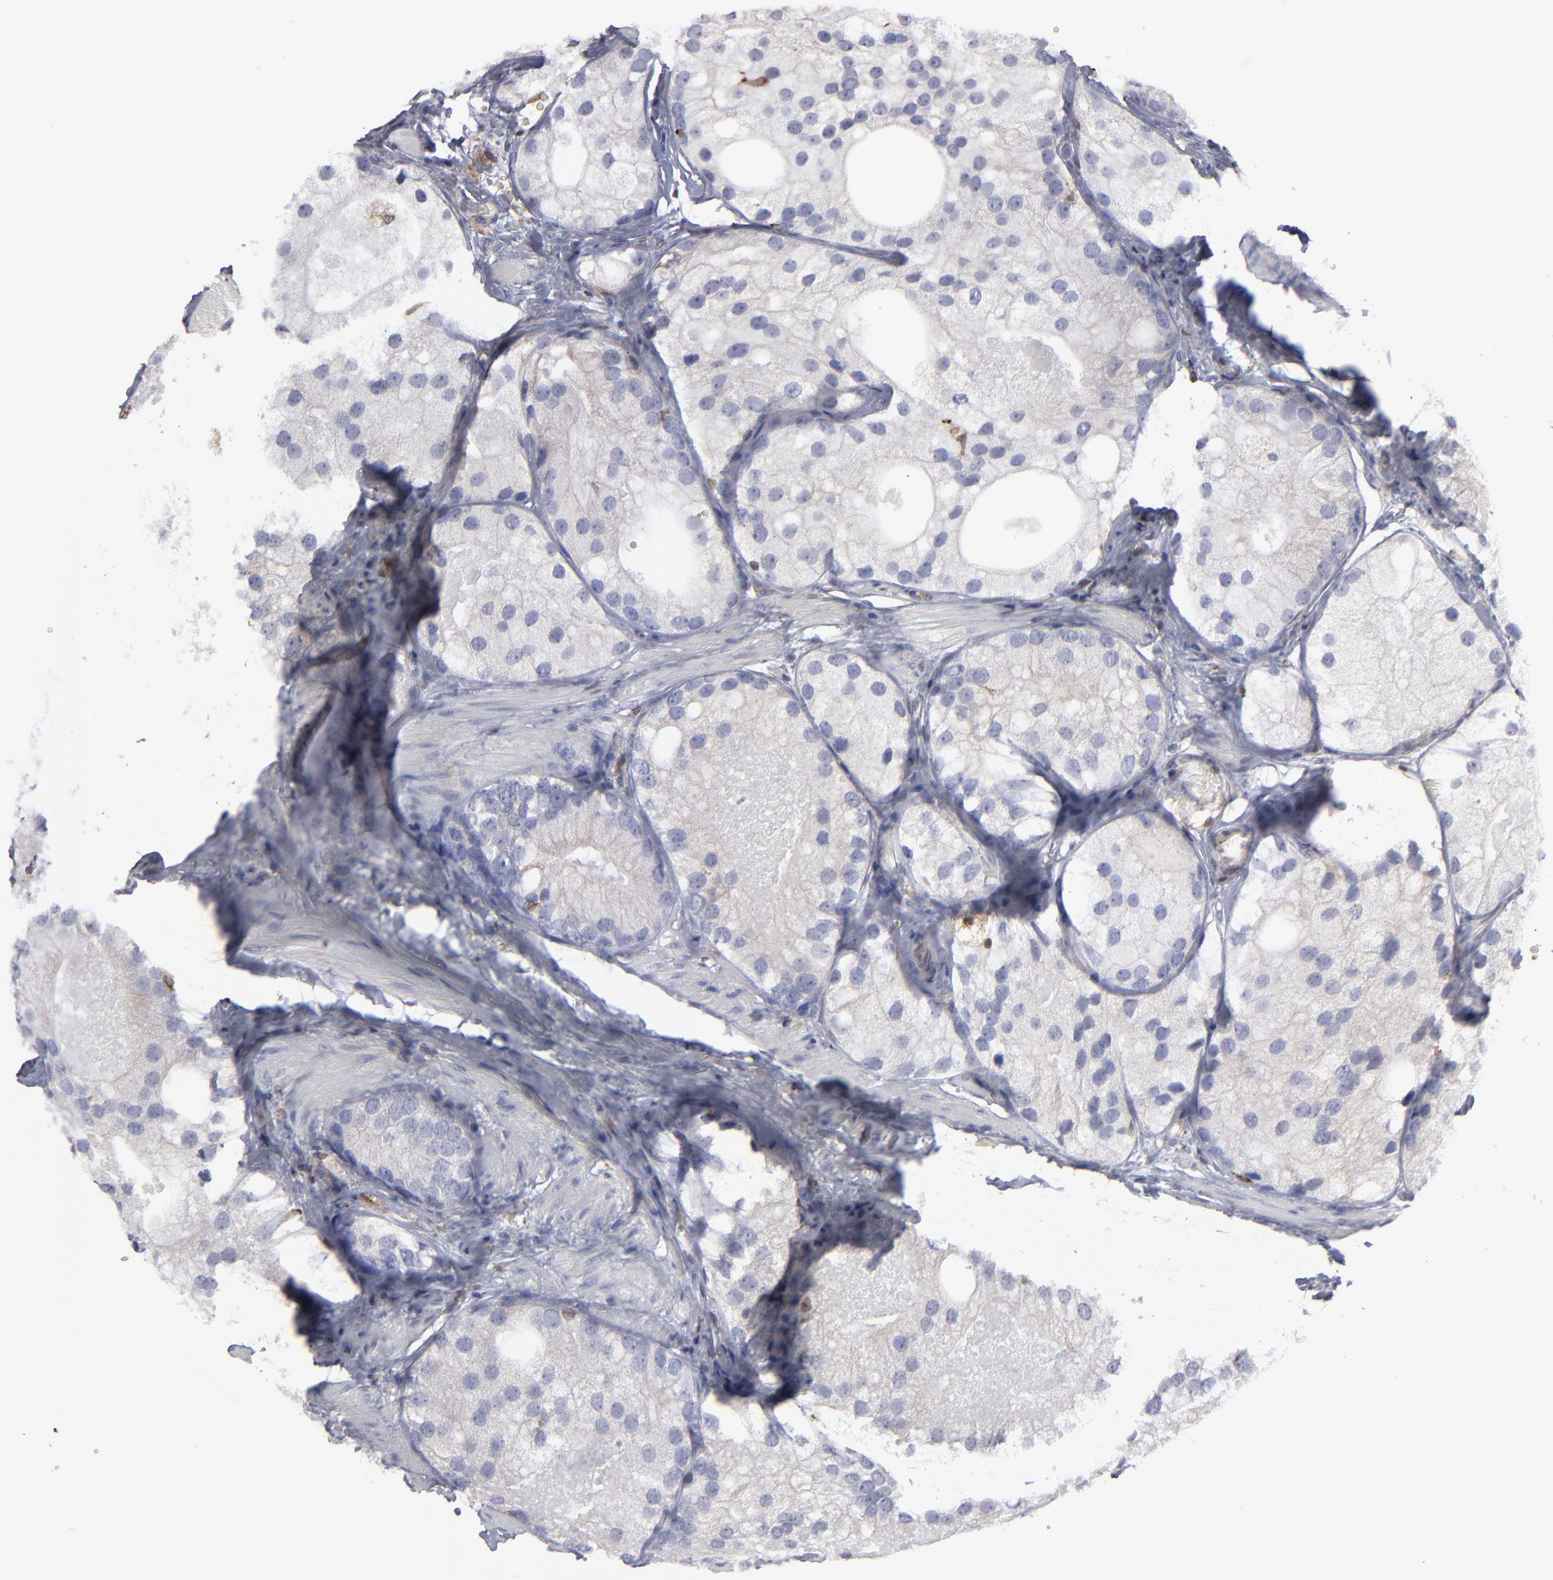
{"staining": {"intensity": "negative", "quantity": "none", "location": "none"}, "tissue": "prostate cancer", "cell_type": "Tumor cells", "image_type": "cancer", "snomed": [{"axis": "morphology", "description": "Adenocarcinoma, Low grade"}, {"axis": "topography", "description": "Prostate"}], "caption": "Immunohistochemistry of human low-grade adenocarcinoma (prostate) reveals no expression in tumor cells. The staining is performed using DAB brown chromogen with nuclei counter-stained in using hematoxylin.", "gene": "TMX1", "patient": {"sex": "male", "age": 69}}